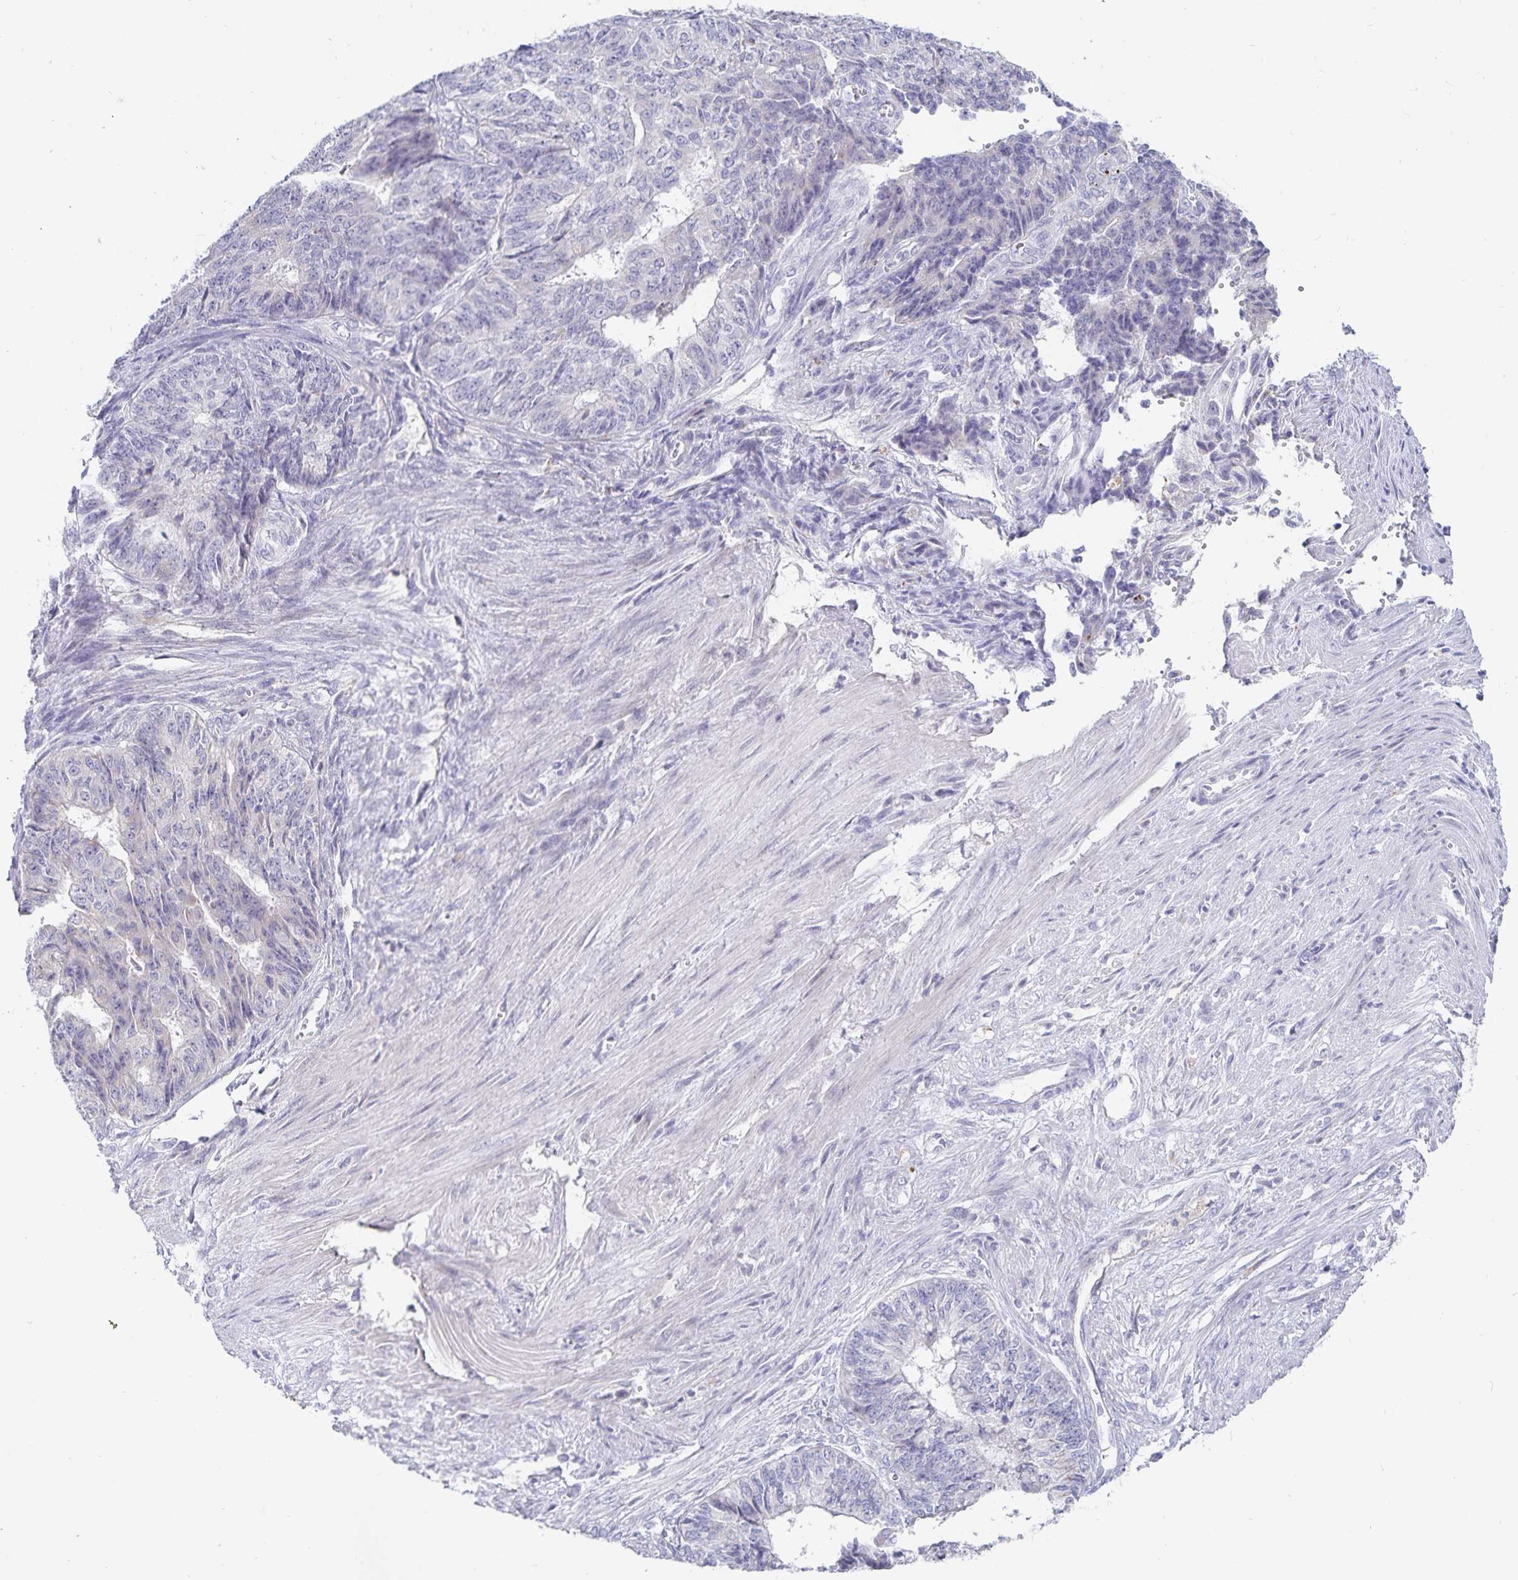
{"staining": {"intensity": "negative", "quantity": "none", "location": "none"}, "tissue": "endometrial cancer", "cell_type": "Tumor cells", "image_type": "cancer", "snomed": [{"axis": "morphology", "description": "Adenocarcinoma, NOS"}, {"axis": "topography", "description": "Endometrium"}], "caption": "A micrograph of human endometrial cancer (adenocarcinoma) is negative for staining in tumor cells.", "gene": "PKHD1", "patient": {"sex": "female", "age": 32}}